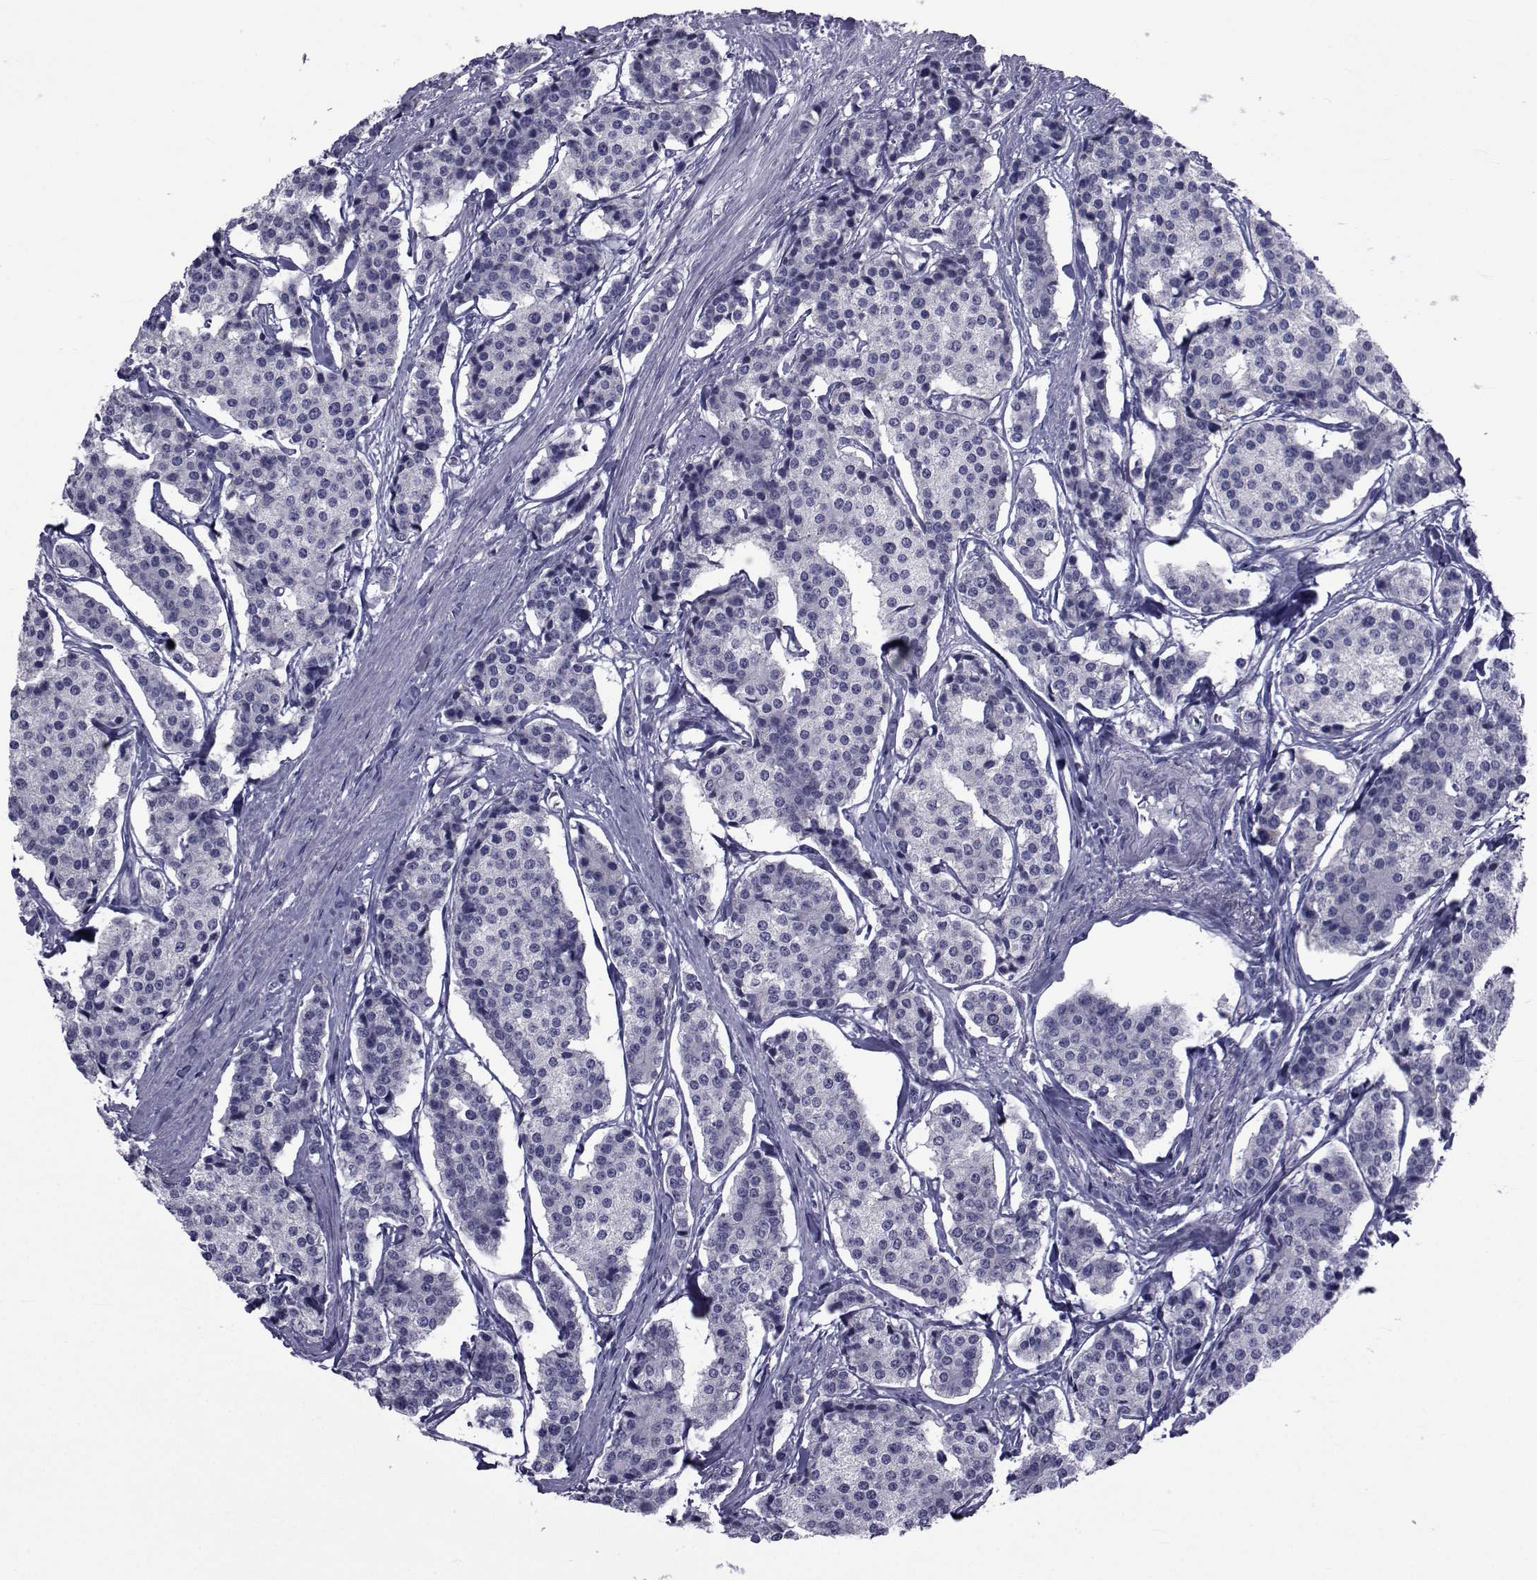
{"staining": {"intensity": "negative", "quantity": "none", "location": "none"}, "tissue": "carcinoid", "cell_type": "Tumor cells", "image_type": "cancer", "snomed": [{"axis": "morphology", "description": "Carcinoid, malignant, NOS"}, {"axis": "topography", "description": "Small intestine"}], "caption": "Tumor cells show no significant protein staining in carcinoid.", "gene": "GKAP1", "patient": {"sex": "female", "age": 65}}